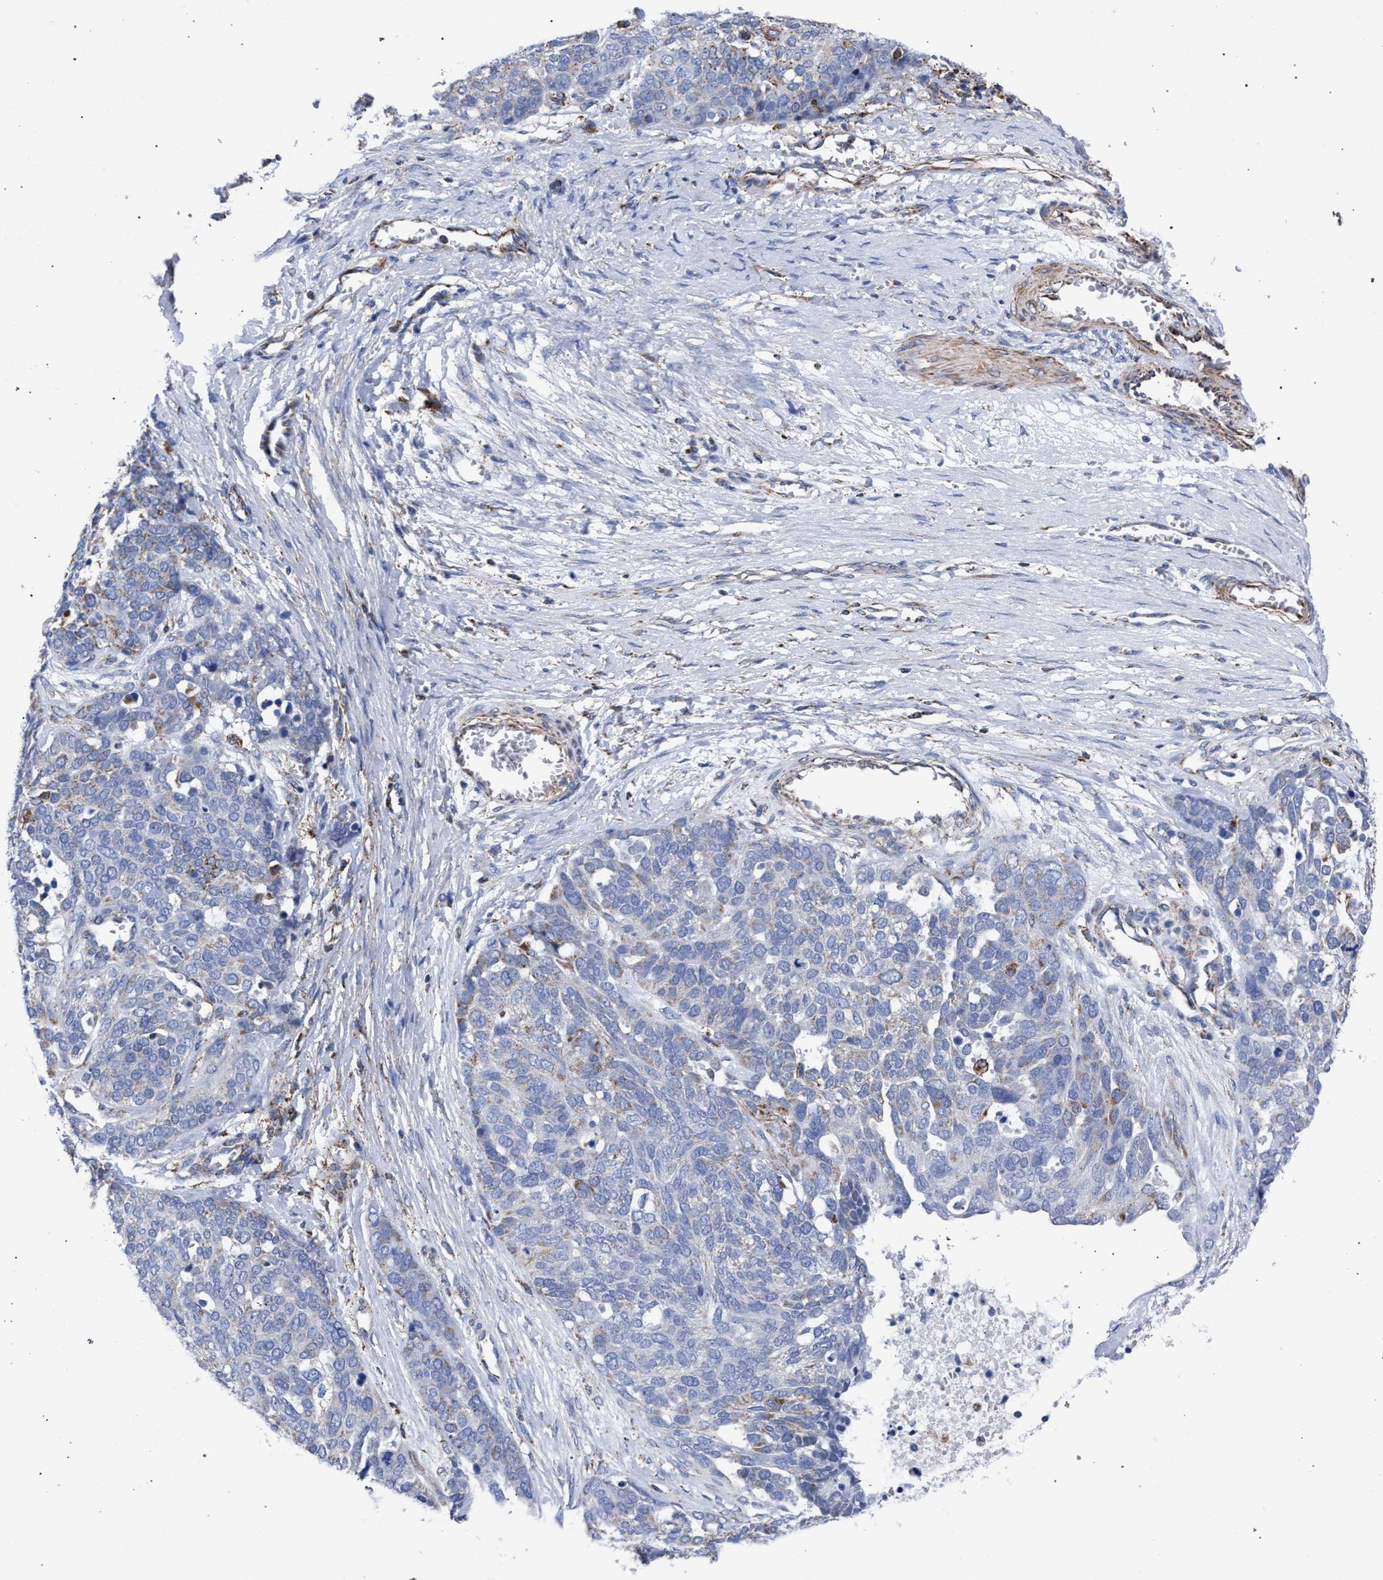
{"staining": {"intensity": "weak", "quantity": "<25%", "location": "cytoplasmic/membranous"}, "tissue": "ovarian cancer", "cell_type": "Tumor cells", "image_type": "cancer", "snomed": [{"axis": "morphology", "description": "Cystadenocarcinoma, serous, NOS"}, {"axis": "topography", "description": "Ovary"}], "caption": "Immunohistochemistry micrograph of ovarian serous cystadenocarcinoma stained for a protein (brown), which shows no expression in tumor cells.", "gene": "ACADS", "patient": {"sex": "female", "age": 44}}